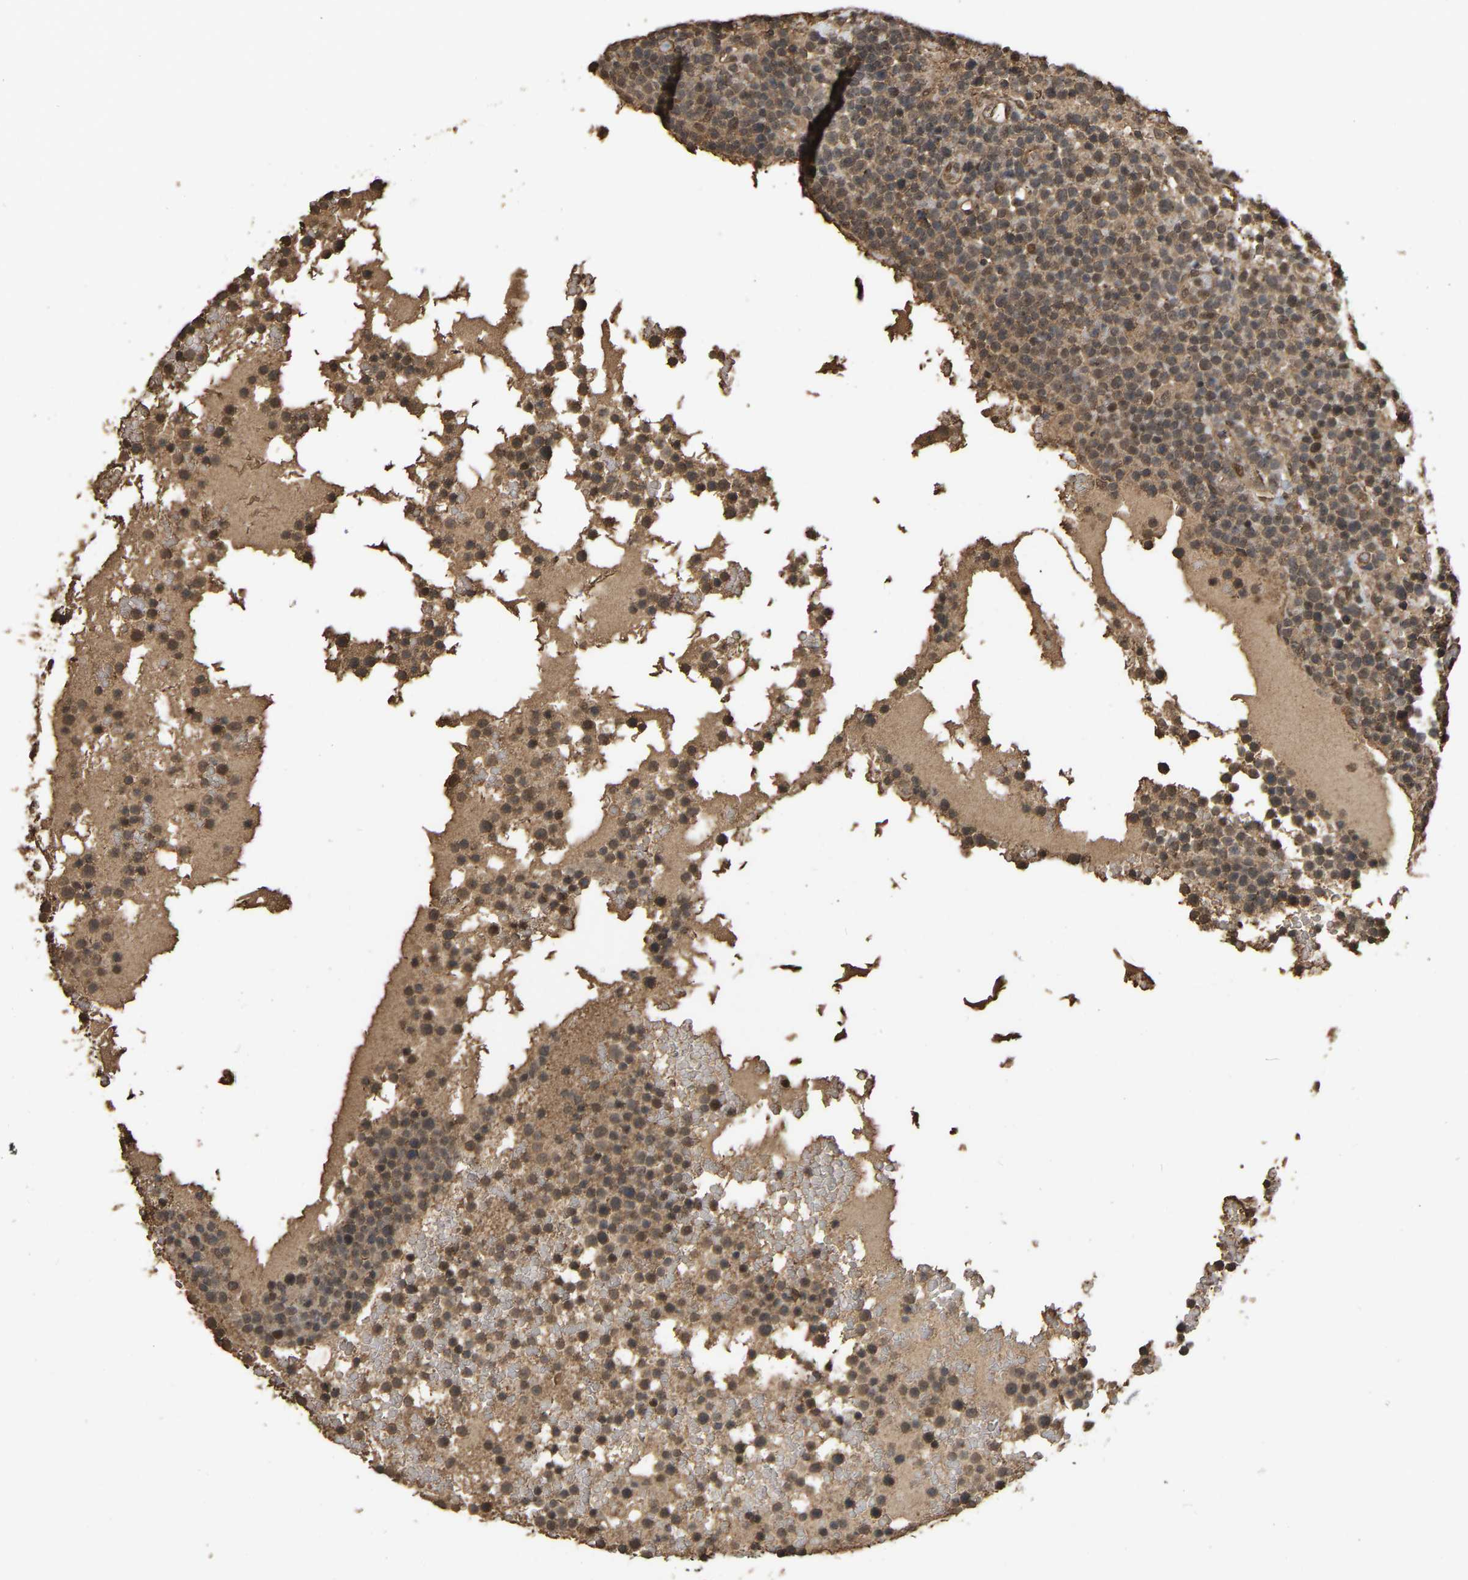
{"staining": {"intensity": "moderate", "quantity": "25%-75%", "location": "cytoplasmic/membranous"}, "tissue": "lymphoma", "cell_type": "Tumor cells", "image_type": "cancer", "snomed": [{"axis": "morphology", "description": "Malignant lymphoma, non-Hodgkin's type, High grade"}, {"axis": "topography", "description": "Lymph node"}], "caption": "DAB immunohistochemical staining of malignant lymphoma, non-Hodgkin's type (high-grade) displays moderate cytoplasmic/membranous protein staining in approximately 25%-75% of tumor cells.", "gene": "ARHGAP23", "patient": {"sex": "male", "age": 61}}